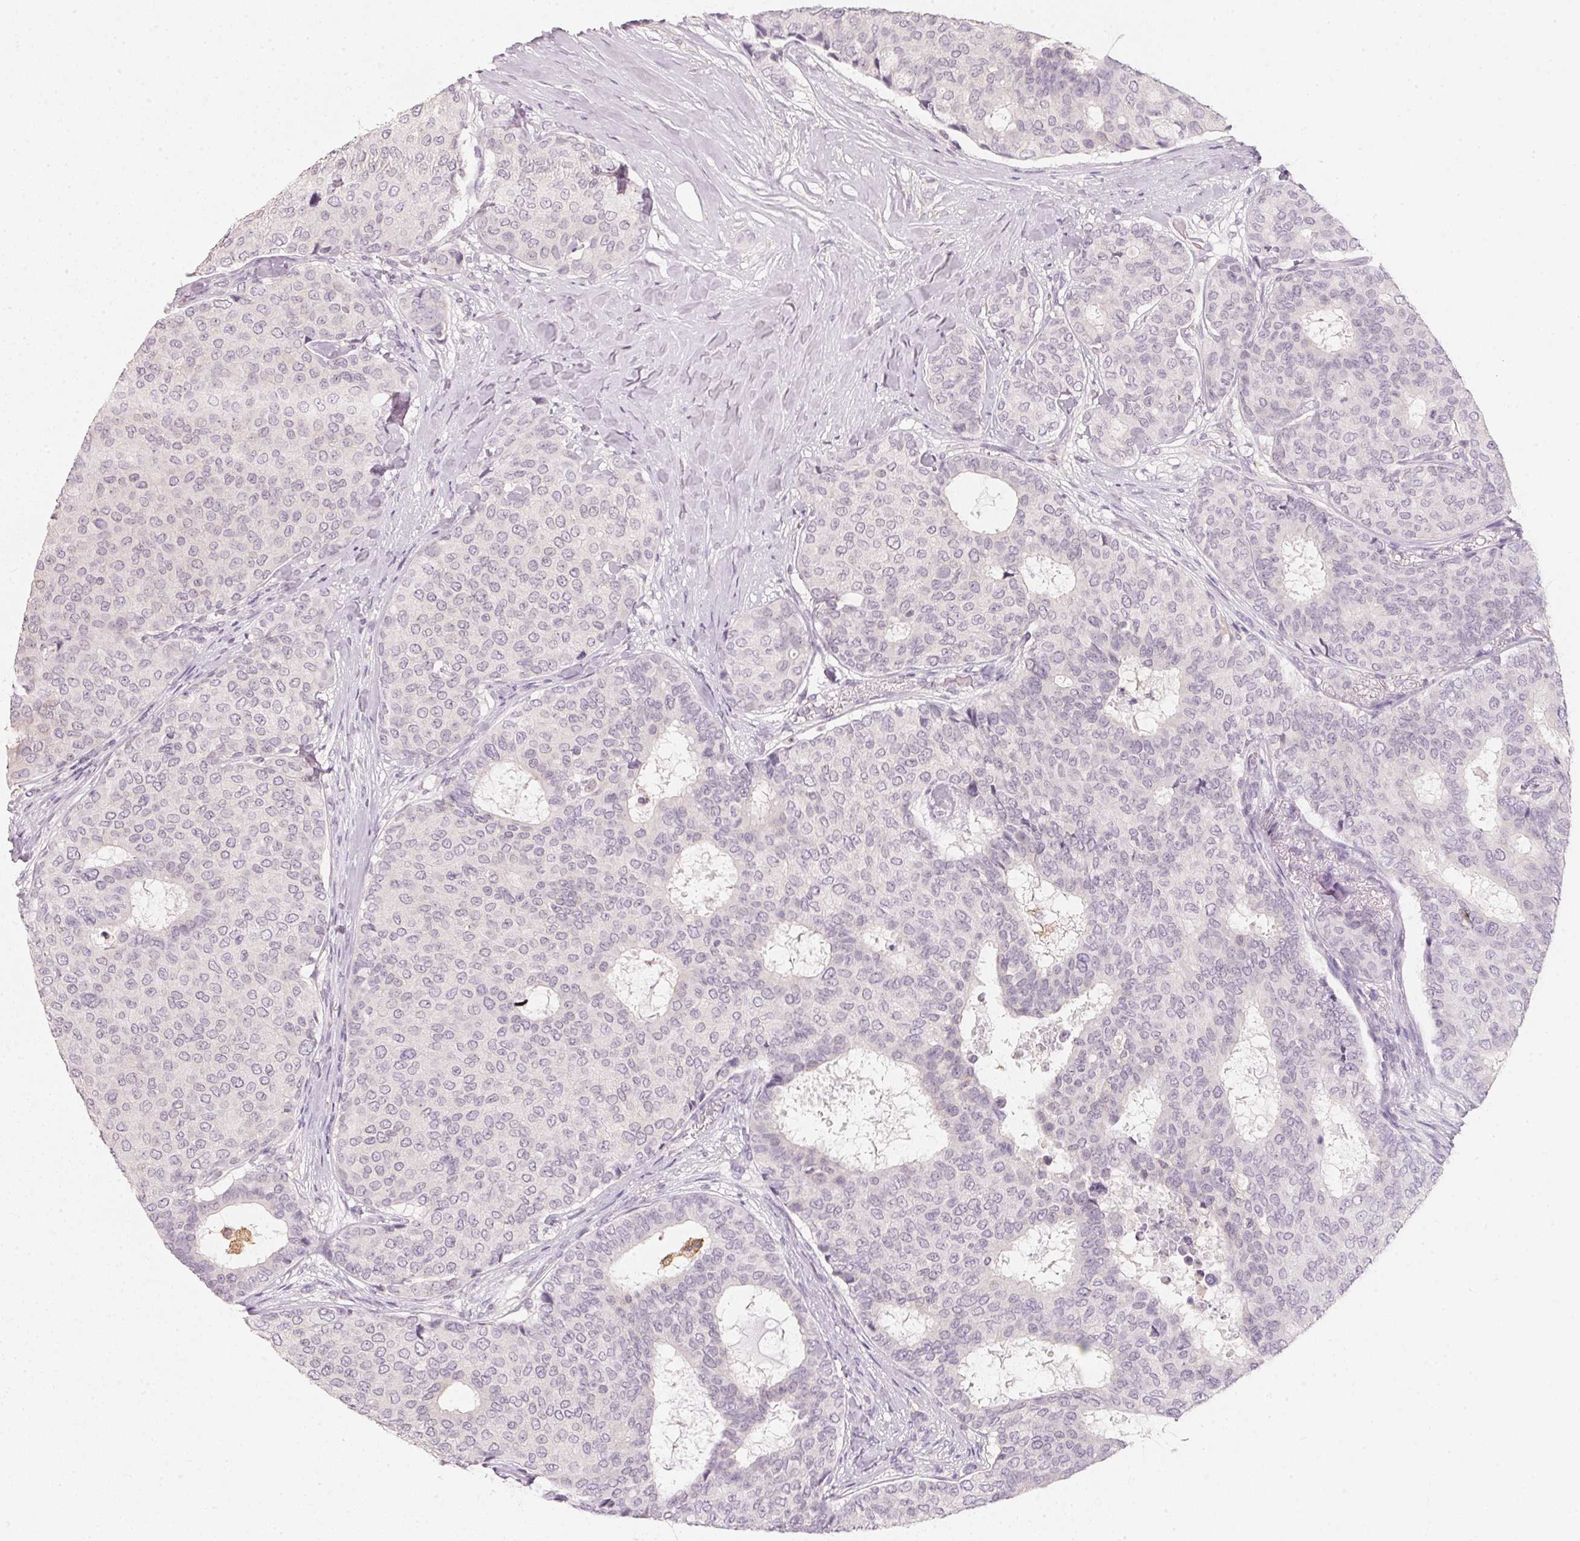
{"staining": {"intensity": "negative", "quantity": "none", "location": "none"}, "tissue": "breast cancer", "cell_type": "Tumor cells", "image_type": "cancer", "snomed": [{"axis": "morphology", "description": "Duct carcinoma"}, {"axis": "topography", "description": "Breast"}], "caption": "High magnification brightfield microscopy of breast cancer stained with DAB (brown) and counterstained with hematoxylin (blue): tumor cells show no significant staining. The staining is performed using DAB (3,3'-diaminobenzidine) brown chromogen with nuclei counter-stained in using hematoxylin.", "gene": "CFAP276", "patient": {"sex": "female", "age": 75}}